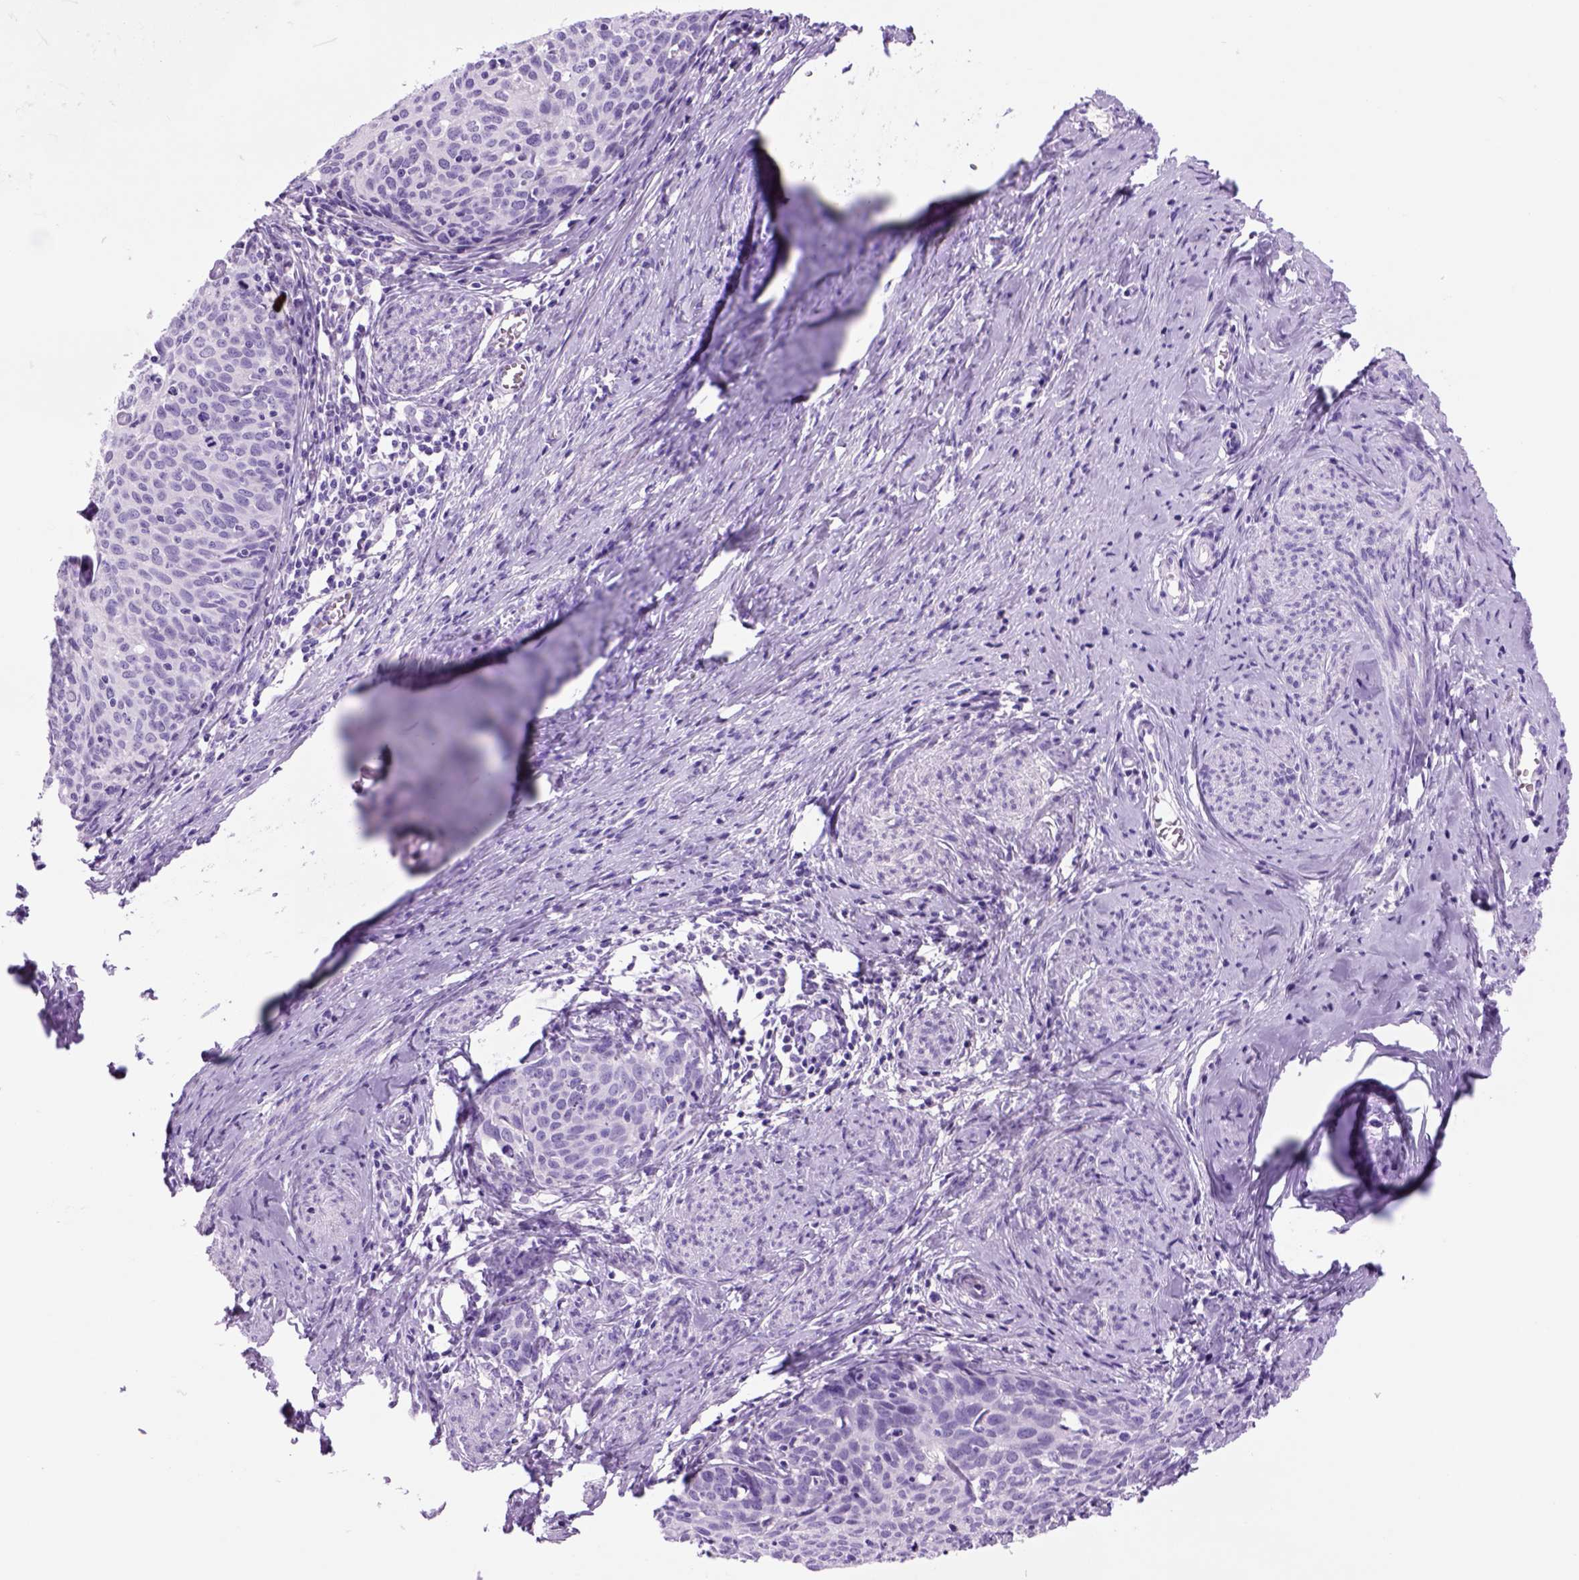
{"staining": {"intensity": "negative", "quantity": "none", "location": "none"}, "tissue": "cervical cancer", "cell_type": "Tumor cells", "image_type": "cancer", "snomed": [{"axis": "morphology", "description": "Squamous cell carcinoma, NOS"}, {"axis": "topography", "description": "Cervix"}], "caption": "Immunohistochemical staining of human cervical squamous cell carcinoma displays no significant staining in tumor cells. The staining was performed using DAB (3,3'-diaminobenzidine) to visualize the protein expression in brown, while the nuclei were stained in blue with hematoxylin (Magnification: 20x).", "gene": "HHIPL2", "patient": {"sex": "female", "age": 62}}